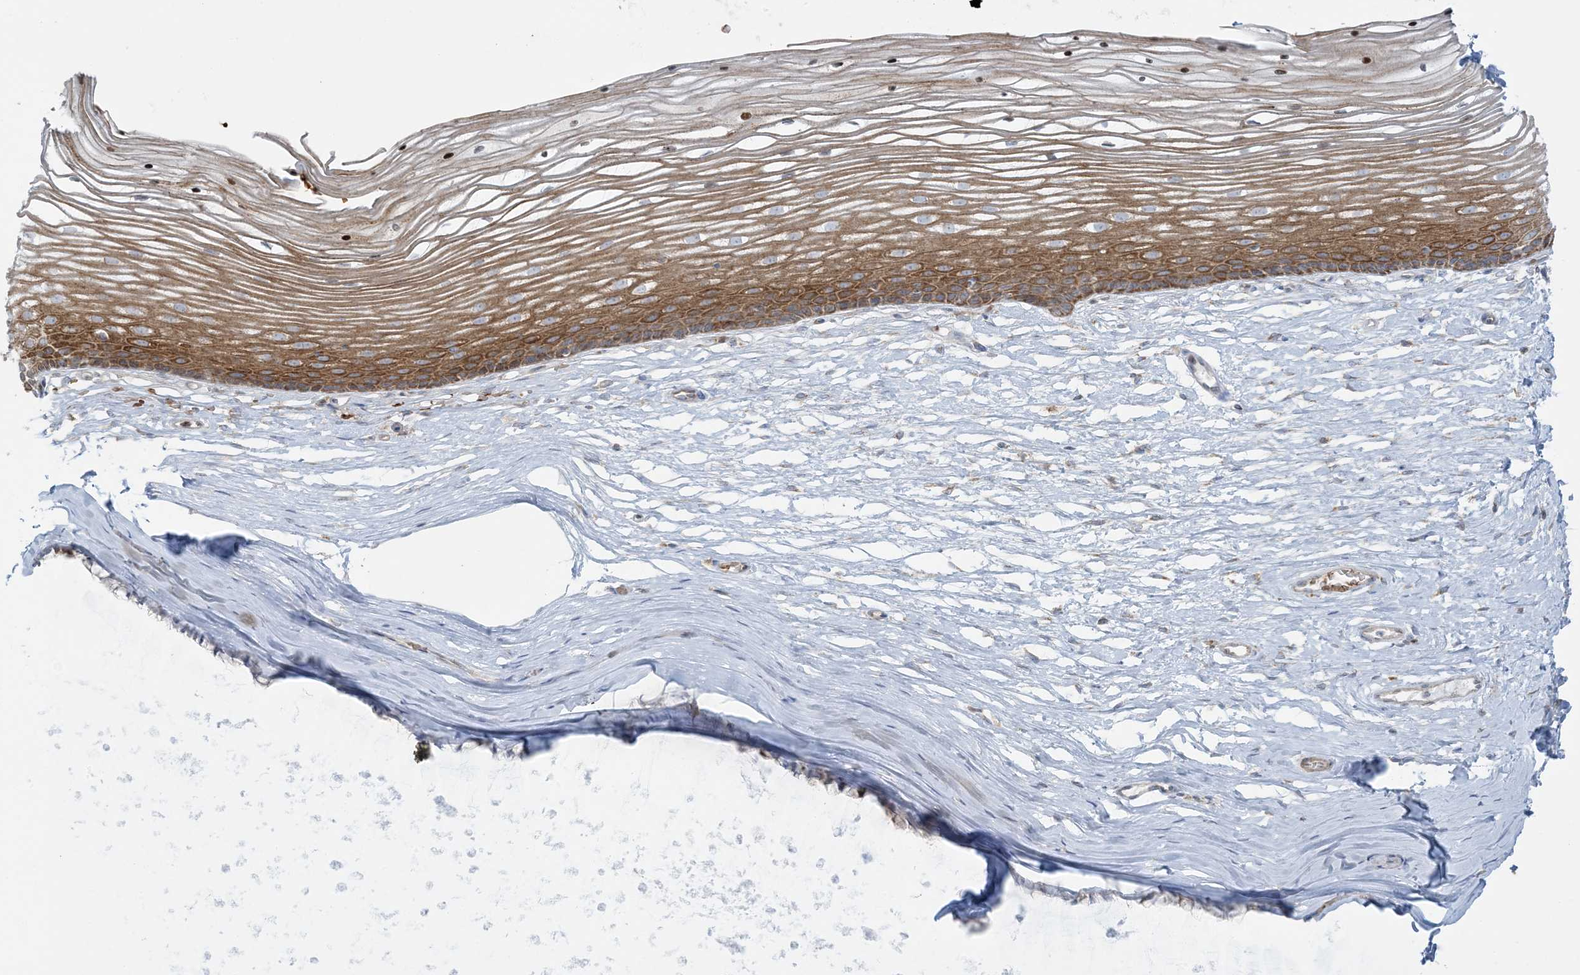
{"staining": {"intensity": "moderate", "quantity": ">75%", "location": "cytoplasmic/membranous"}, "tissue": "vagina", "cell_type": "Squamous epithelial cells", "image_type": "normal", "snomed": [{"axis": "morphology", "description": "Normal tissue, NOS"}, {"axis": "topography", "description": "Vagina"}, {"axis": "topography", "description": "Cervix"}], "caption": "Immunohistochemistry staining of unremarkable vagina, which exhibits medium levels of moderate cytoplasmic/membranous positivity in approximately >75% of squamous epithelial cells indicating moderate cytoplasmic/membranous protein staining. The staining was performed using DAB (3,3'-diaminobenzidine) (brown) for protein detection and nuclei were counterstained in hematoxylin (blue).", "gene": "PIK3R4", "patient": {"sex": "female", "age": 40}}